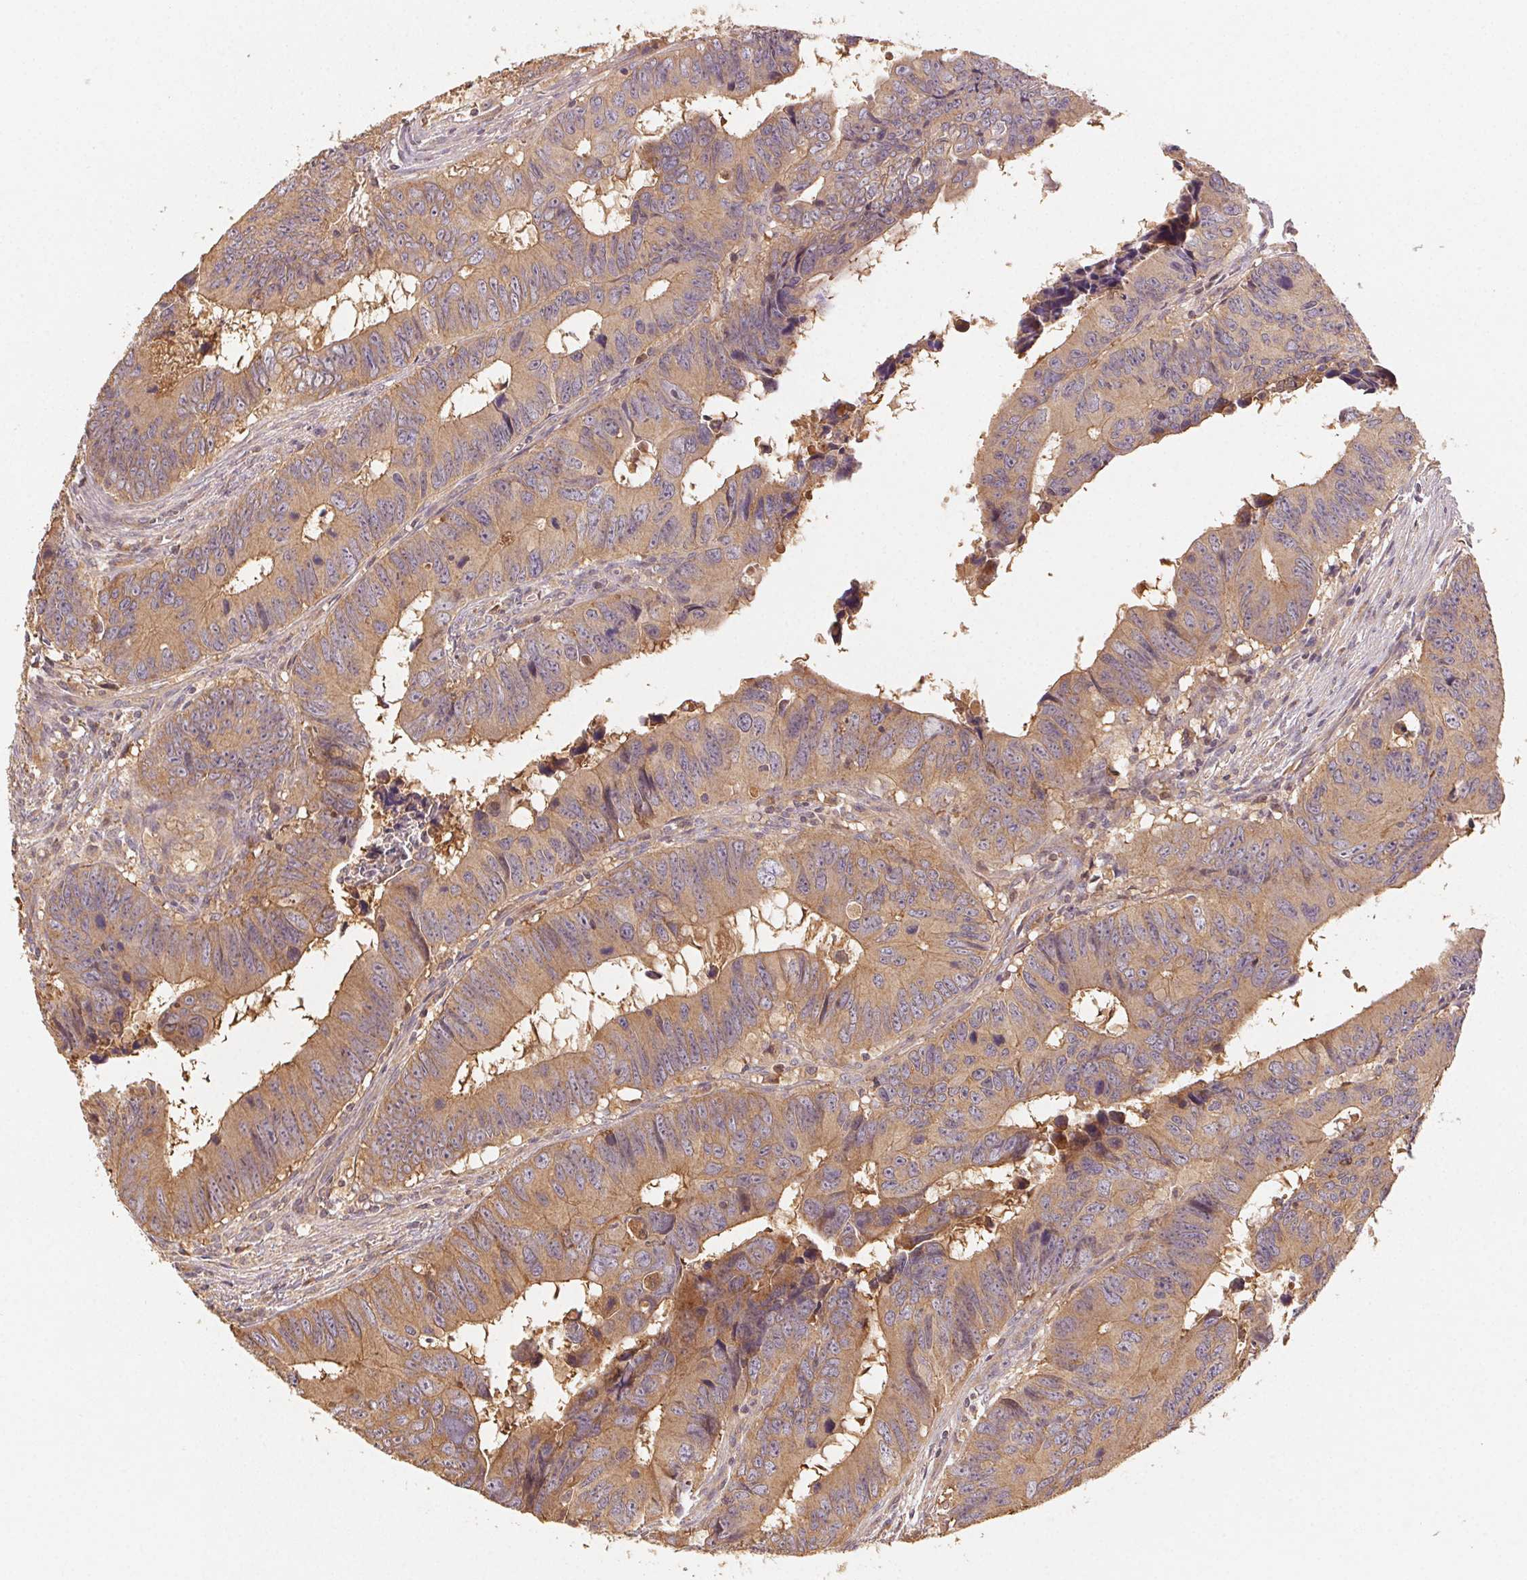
{"staining": {"intensity": "moderate", "quantity": ">75%", "location": "cytoplasmic/membranous"}, "tissue": "colorectal cancer", "cell_type": "Tumor cells", "image_type": "cancer", "snomed": [{"axis": "morphology", "description": "Adenocarcinoma, NOS"}, {"axis": "topography", "description": "Colon"}], "caption": "Colorectal adenocarcinoma stained for a protein shows moderate cytoplasmic/membranous positivity in tumor cells.", "gene": "RALA", "patient": {"sex": "female", "age": 82}}